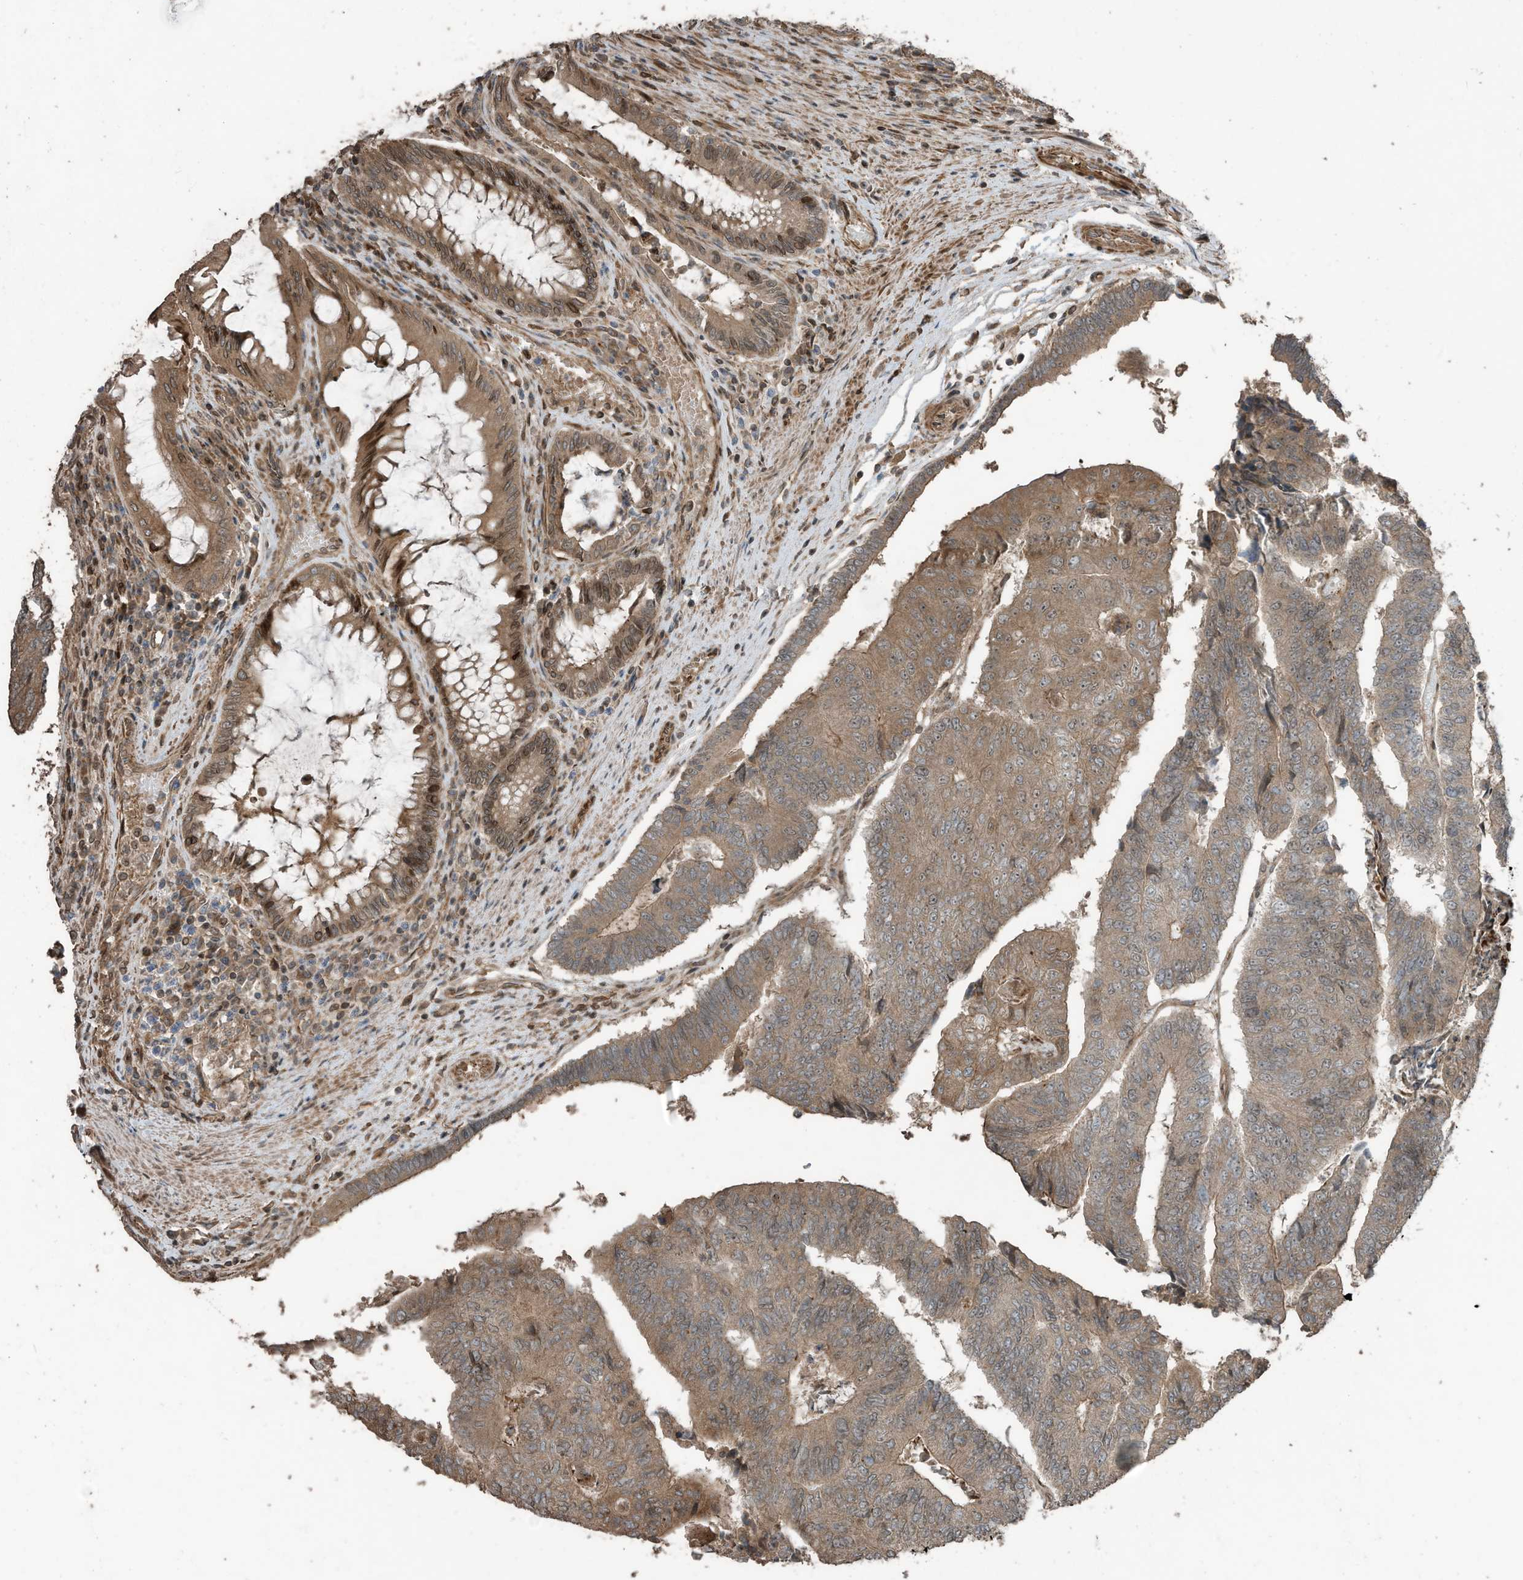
{"staining": {"intensity": "moderate", "quantity": ">75%", "location": "cytoplasmic/membranous"}, "tissue": "colorectal cancer", "cell_type": "Tumor cells", "image_type": "cancer", "snomed": [{"axis": "morphology", "description": "Adenocarcinoma, NOS"}, {"axis": "topography", "description": "Colon"}], "caption": "A photomicrograph showing moderate cytoplasmic/membranous expression in about >75% of tumor cells in colorectal cancer (adenocarcinoma), as visualized by brown immunohistochemical staining.", "gene": "ZNF653", "patient": {"sex": "female", "age": 67}}